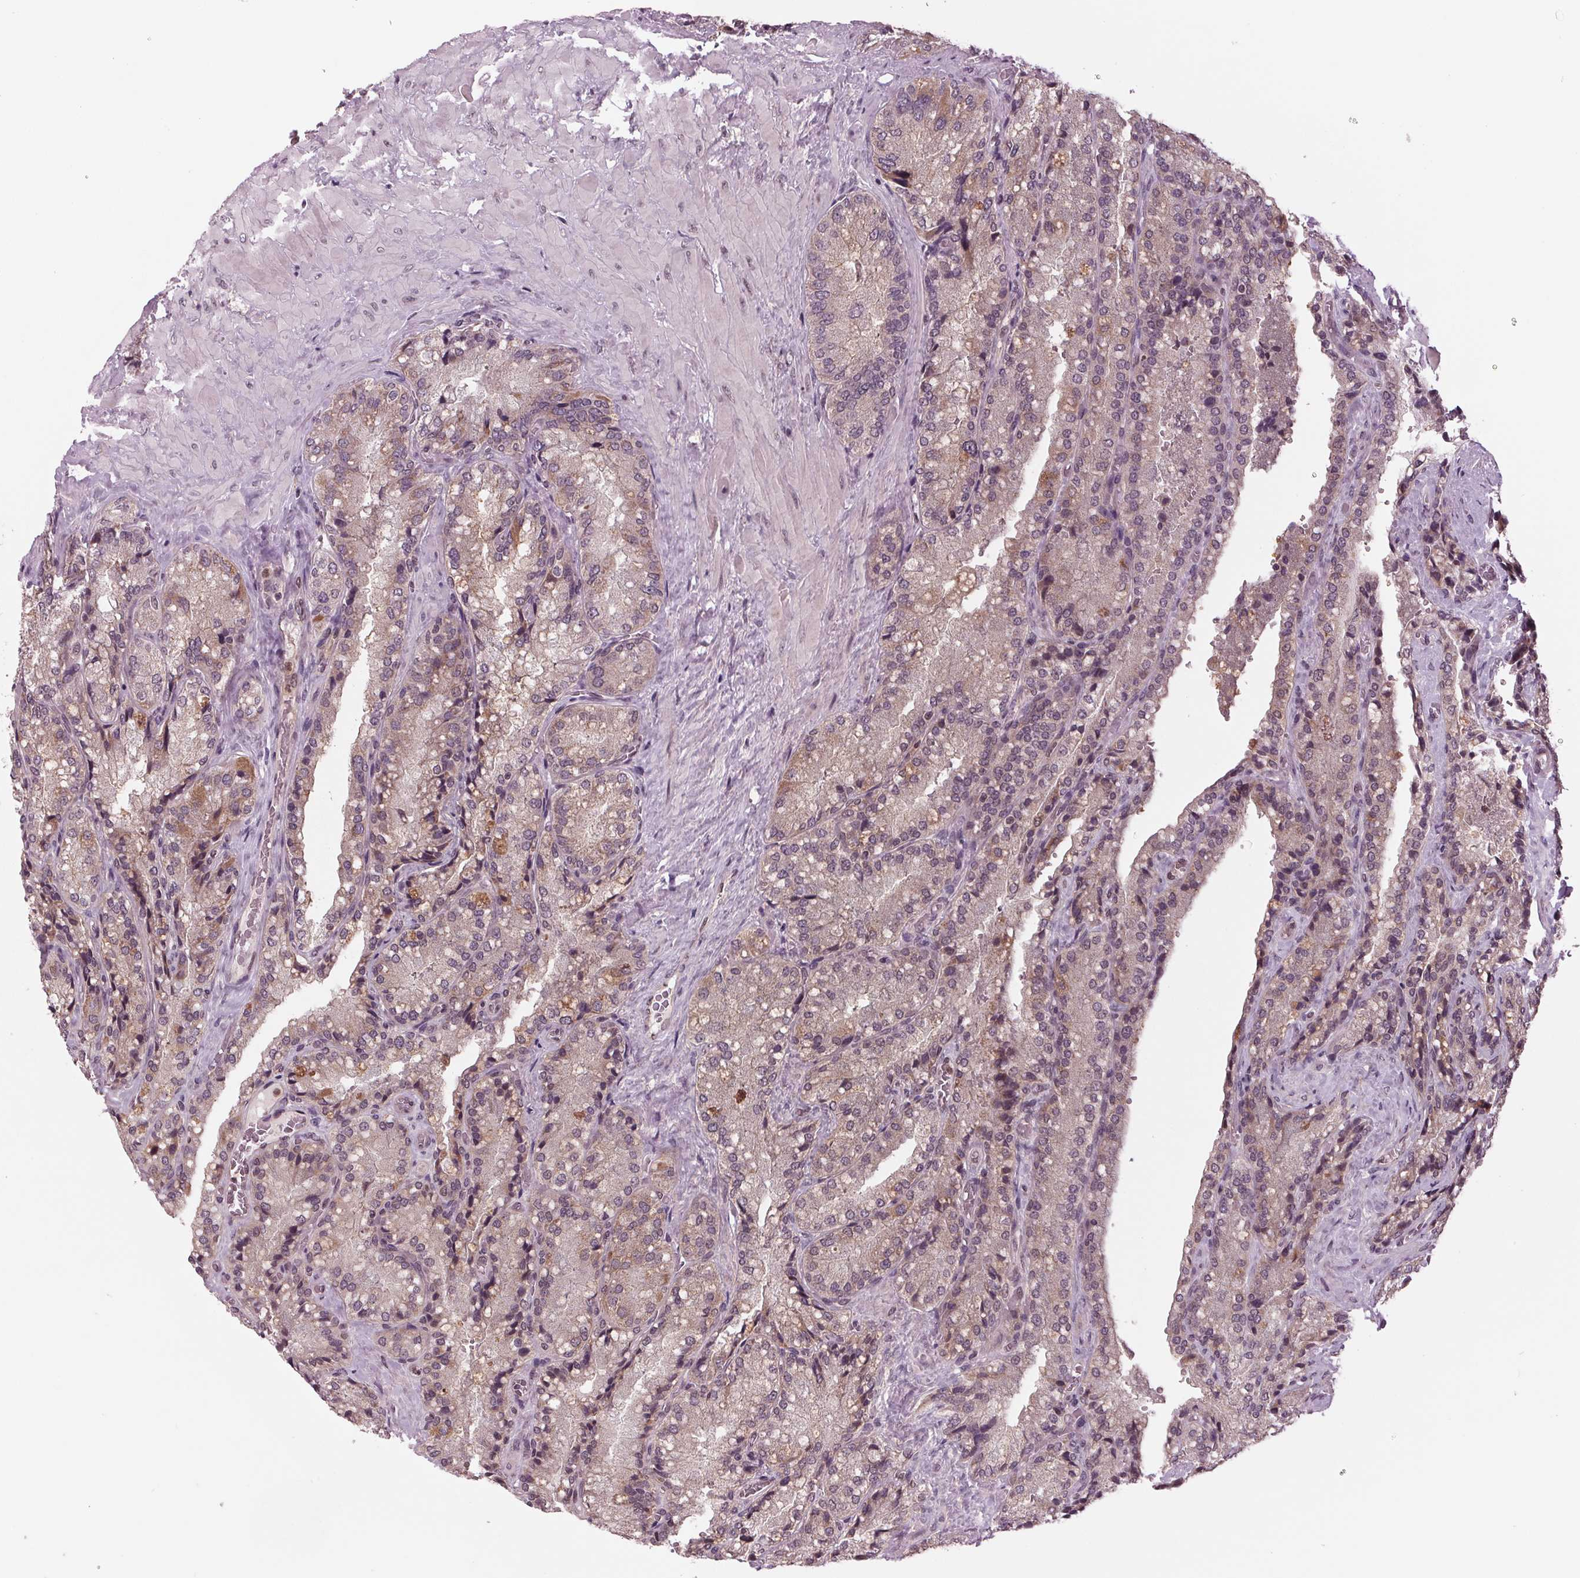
{"staining": {"intensity": "moderate", "quantity": "25%-75%", "location": "cytoplasmic/membranous,nuclear"}, "tissue": "seminal vesicle", "cell_type": "Glandular cells", "image_type": "normal", "snomed": [{"axis": "morphology", "description": "Normal tissue, NOS"}, {"axis": "topography", "description": "Seminal veicle"}], "caption": "Seminal vesicle was stained to show a protein in brown. There is medium levels of moderate cytoplasmic/membranous,nuclear staining in approximately 25%-75% of glandular cells. The protein of interest is stained brown, and the nuclei are stained in blue (DAB (3,3'-diaminobenzidine) IHC with brightfield microscopy, high magnification).", "gene": "STAT3", "patient": {"sex": "male", "age": 57}}